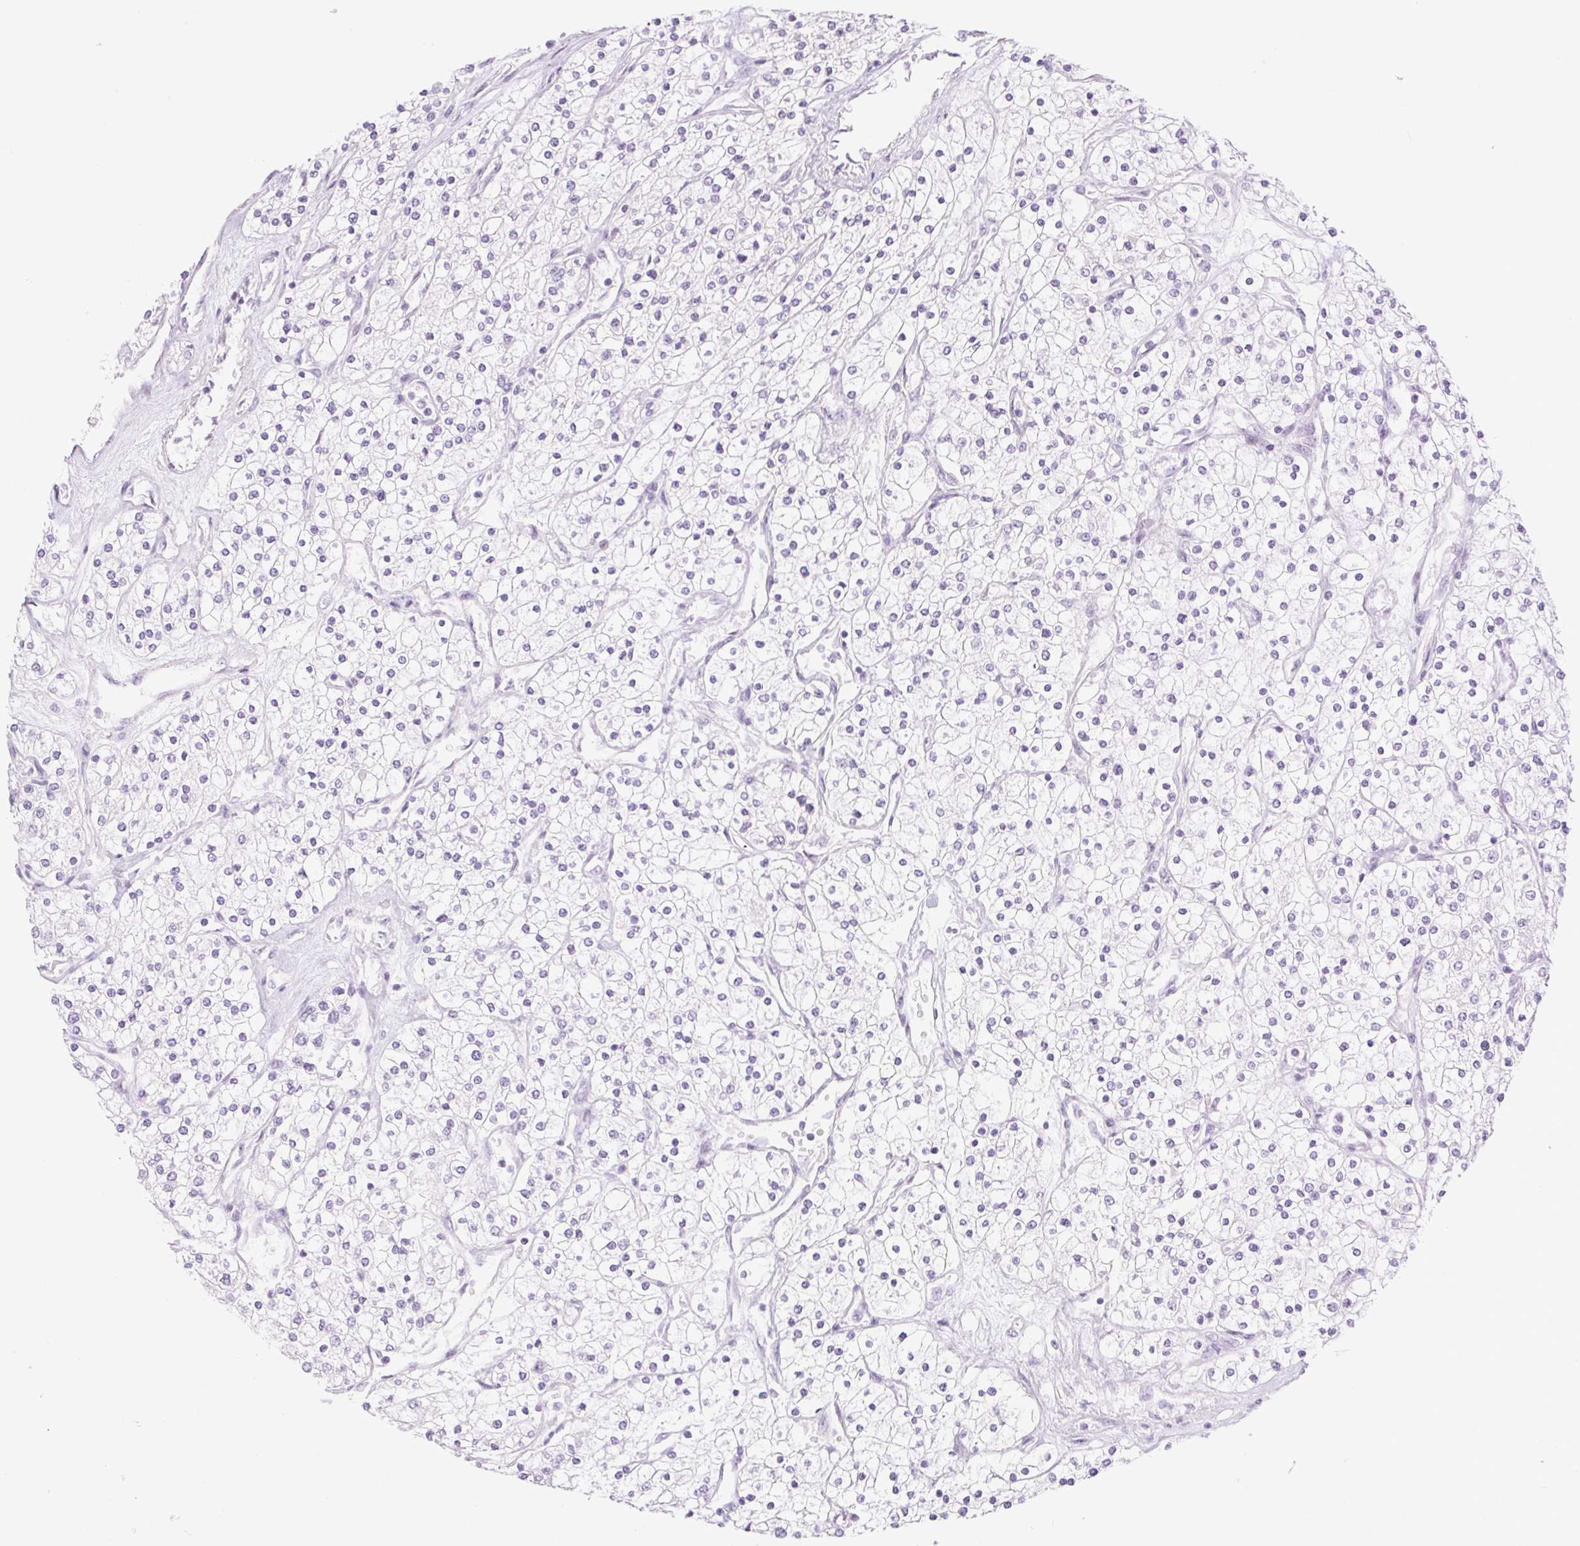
{"staining": {"intensity": "negative", "quantity": "none", "location": "none"}, "tissue": "renal cancer", "cell_type": "Tumor cells", "image_type": "cancer", "snomed": [{"axis": "morphology", "description": "Adenocarcinoma, NOS"}, {"axis": "topography", "description": "Kidney"}], "caption": "Photomicrograph shows no protein expression in tumor cells of renal cancer tissue.", "gene": "SP140L", "patient": {"sex": "male", "age": 80}}